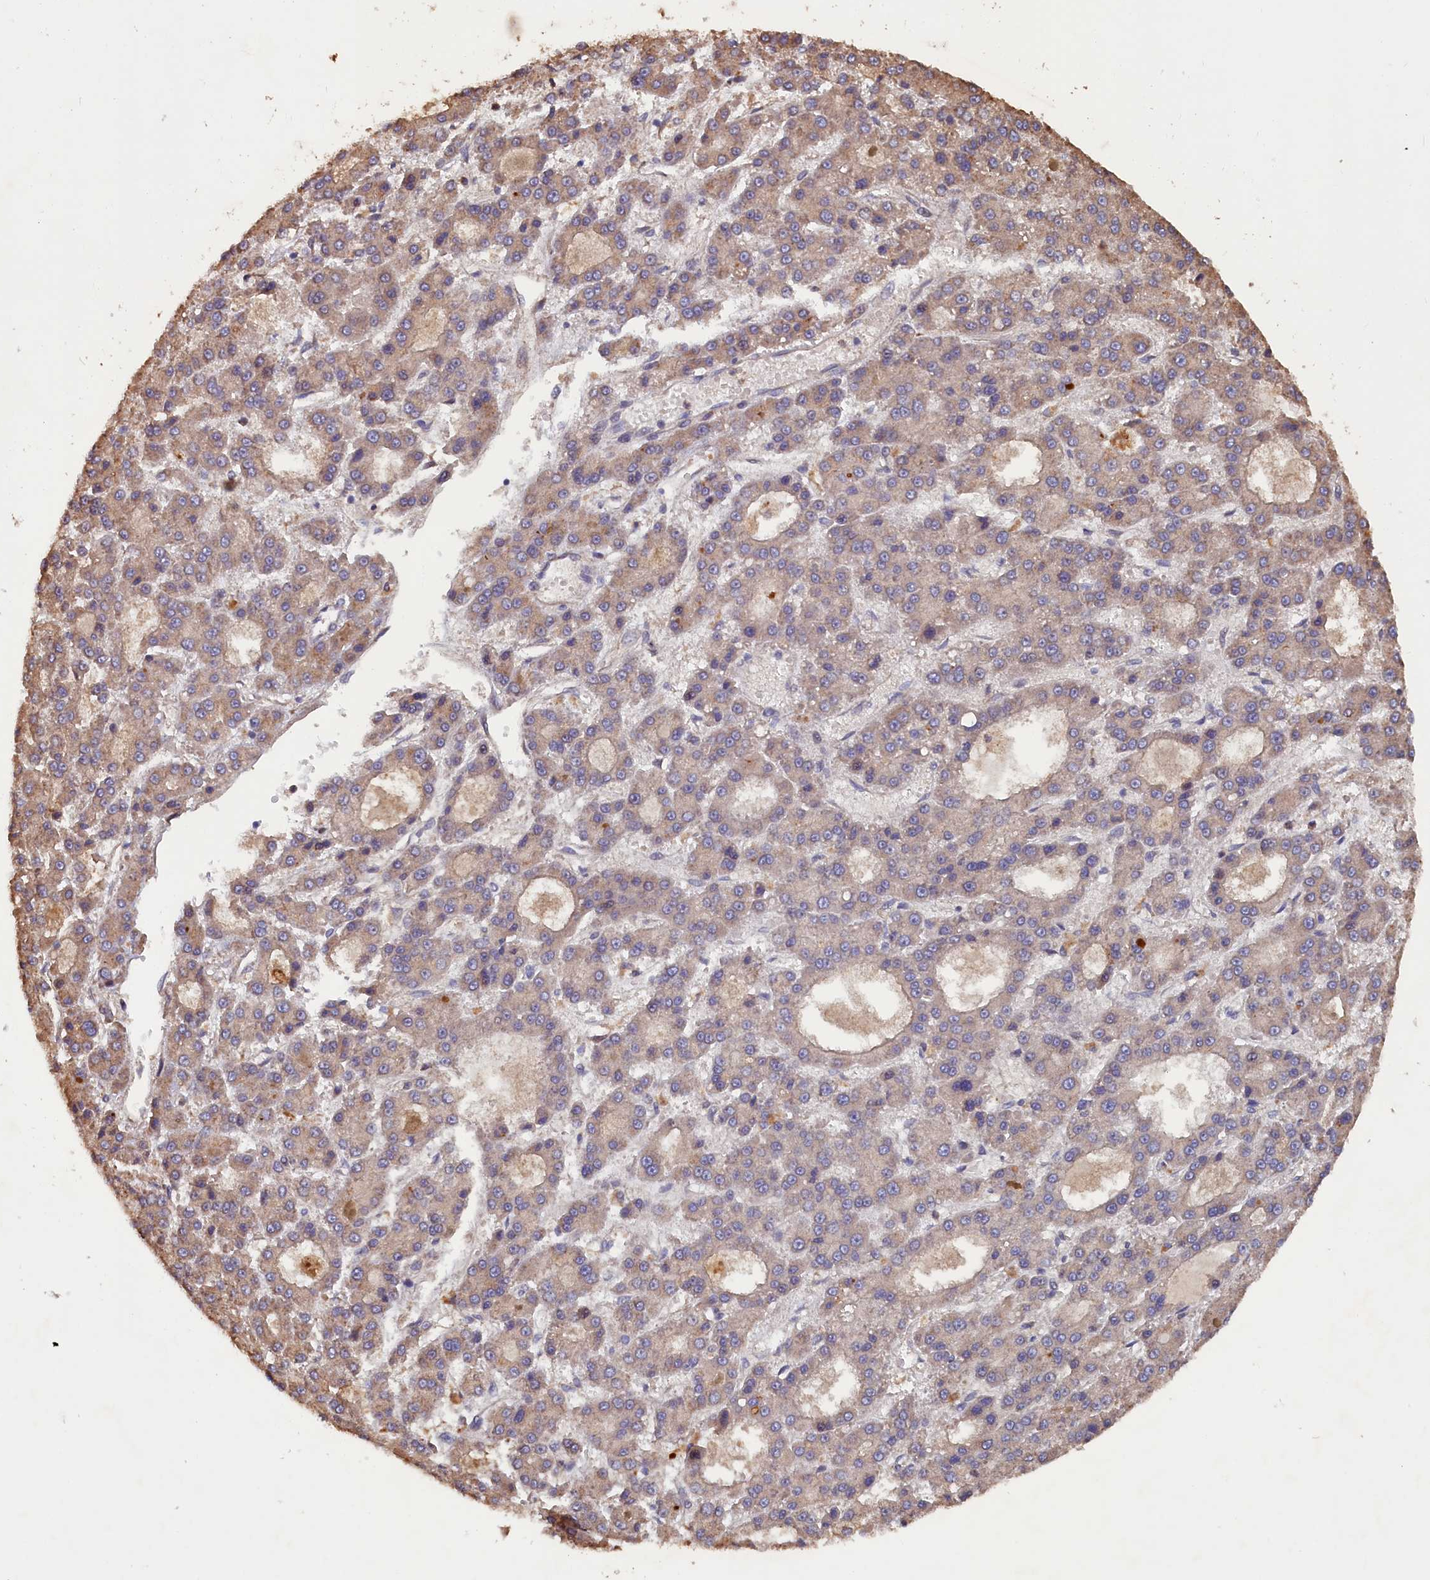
{"staining": {"intensity": "weak", "quantity": "25%-75%", "location": "cytoplasmic/membranous"}, "tissue": "liver cancer", "cell_type": "Tumor cells", "image_type": "cancer", "snomed": [{"axis": "morphology", "description": "Carcinoma, Hepatocellular, NOS"}, {"axis": "topography", "description": "Liver"}], "caption": "Liver hepatocellular carcinoma stained with a protein marker displays weak staining in tumor cells.", "gene": "GREB1L", "patient": {"sex": "male", "age": 70}}